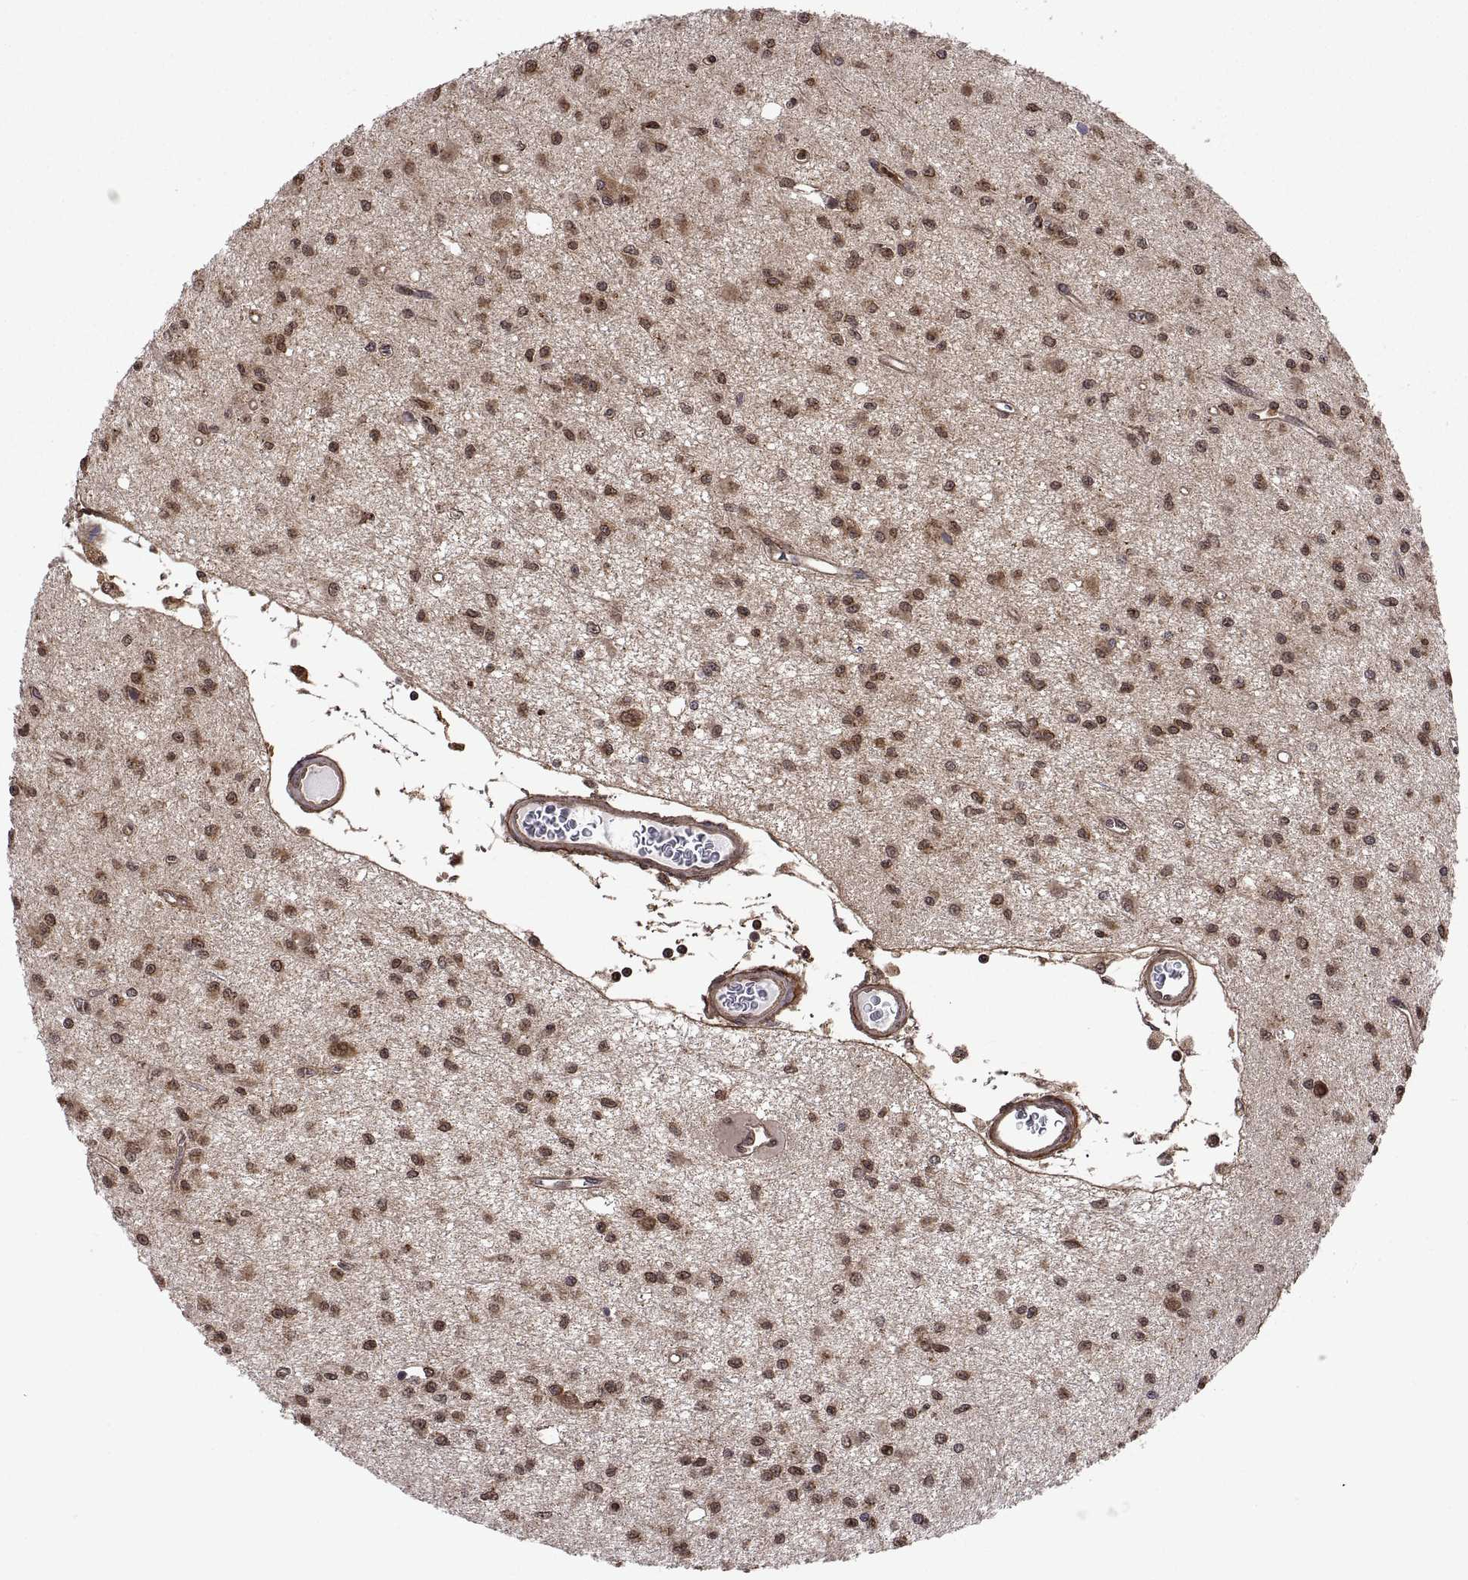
{"staining": {"intensity": "moderate", "quantity": ">75%", "location": "cytoplasmic/membranous,nuclear"}, "tissue": "glioma", "cell_type": "Tumor cells", "image_type": "cancer", "snomed": [{"axis": "morphology", "description": "Glioma, malignant, Low grade"}, {"axis": "topography", "description": "Brain"}], "caption": "Protein analysis of low-grade glioma (malignant) tissue exhibits moderate cytoplasmic/membranous and nuclear staining in about >75% of tumor cells. Using DAB (brown) and hematoxylin (blue) stains, captured at high magnification using brightfield microscopy.", "gene": "ZNRF2", "patient": {"sex": "female", "age": 45}}